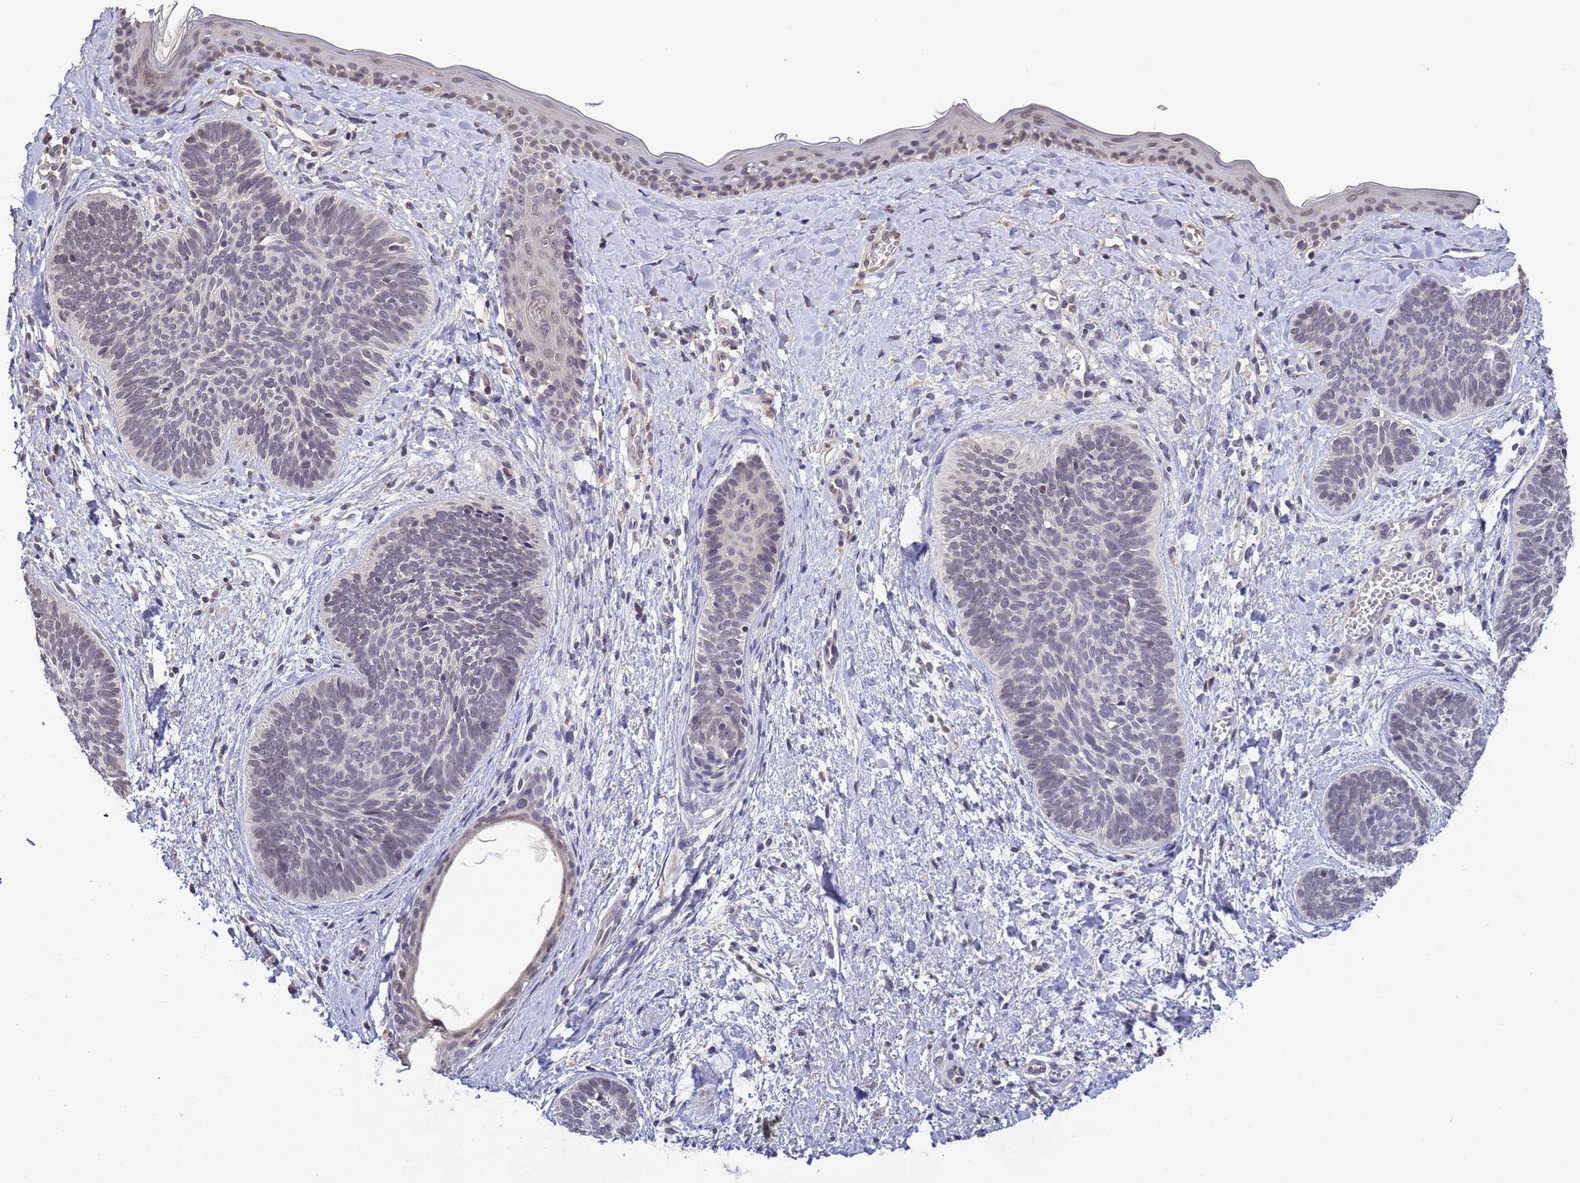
{"staining": {"intensity": "negative", "quantity": "none", "location": "none"}, "tissue": "skin cancer", "cell_type": "Tumor cells", "image_type": "cancer", "snomed": [{"axis": "morphology", "description": "Basal cell carcinoma"}, {"axis": "topography", "description": "Skin"}], "caption": "IHC image of skin basal cell carcinoma stained for a protein (brown), which demonstrates no expression in tumor cells.", "gene": "MYL7", "patient": {"sex": "female", "age": 81}}